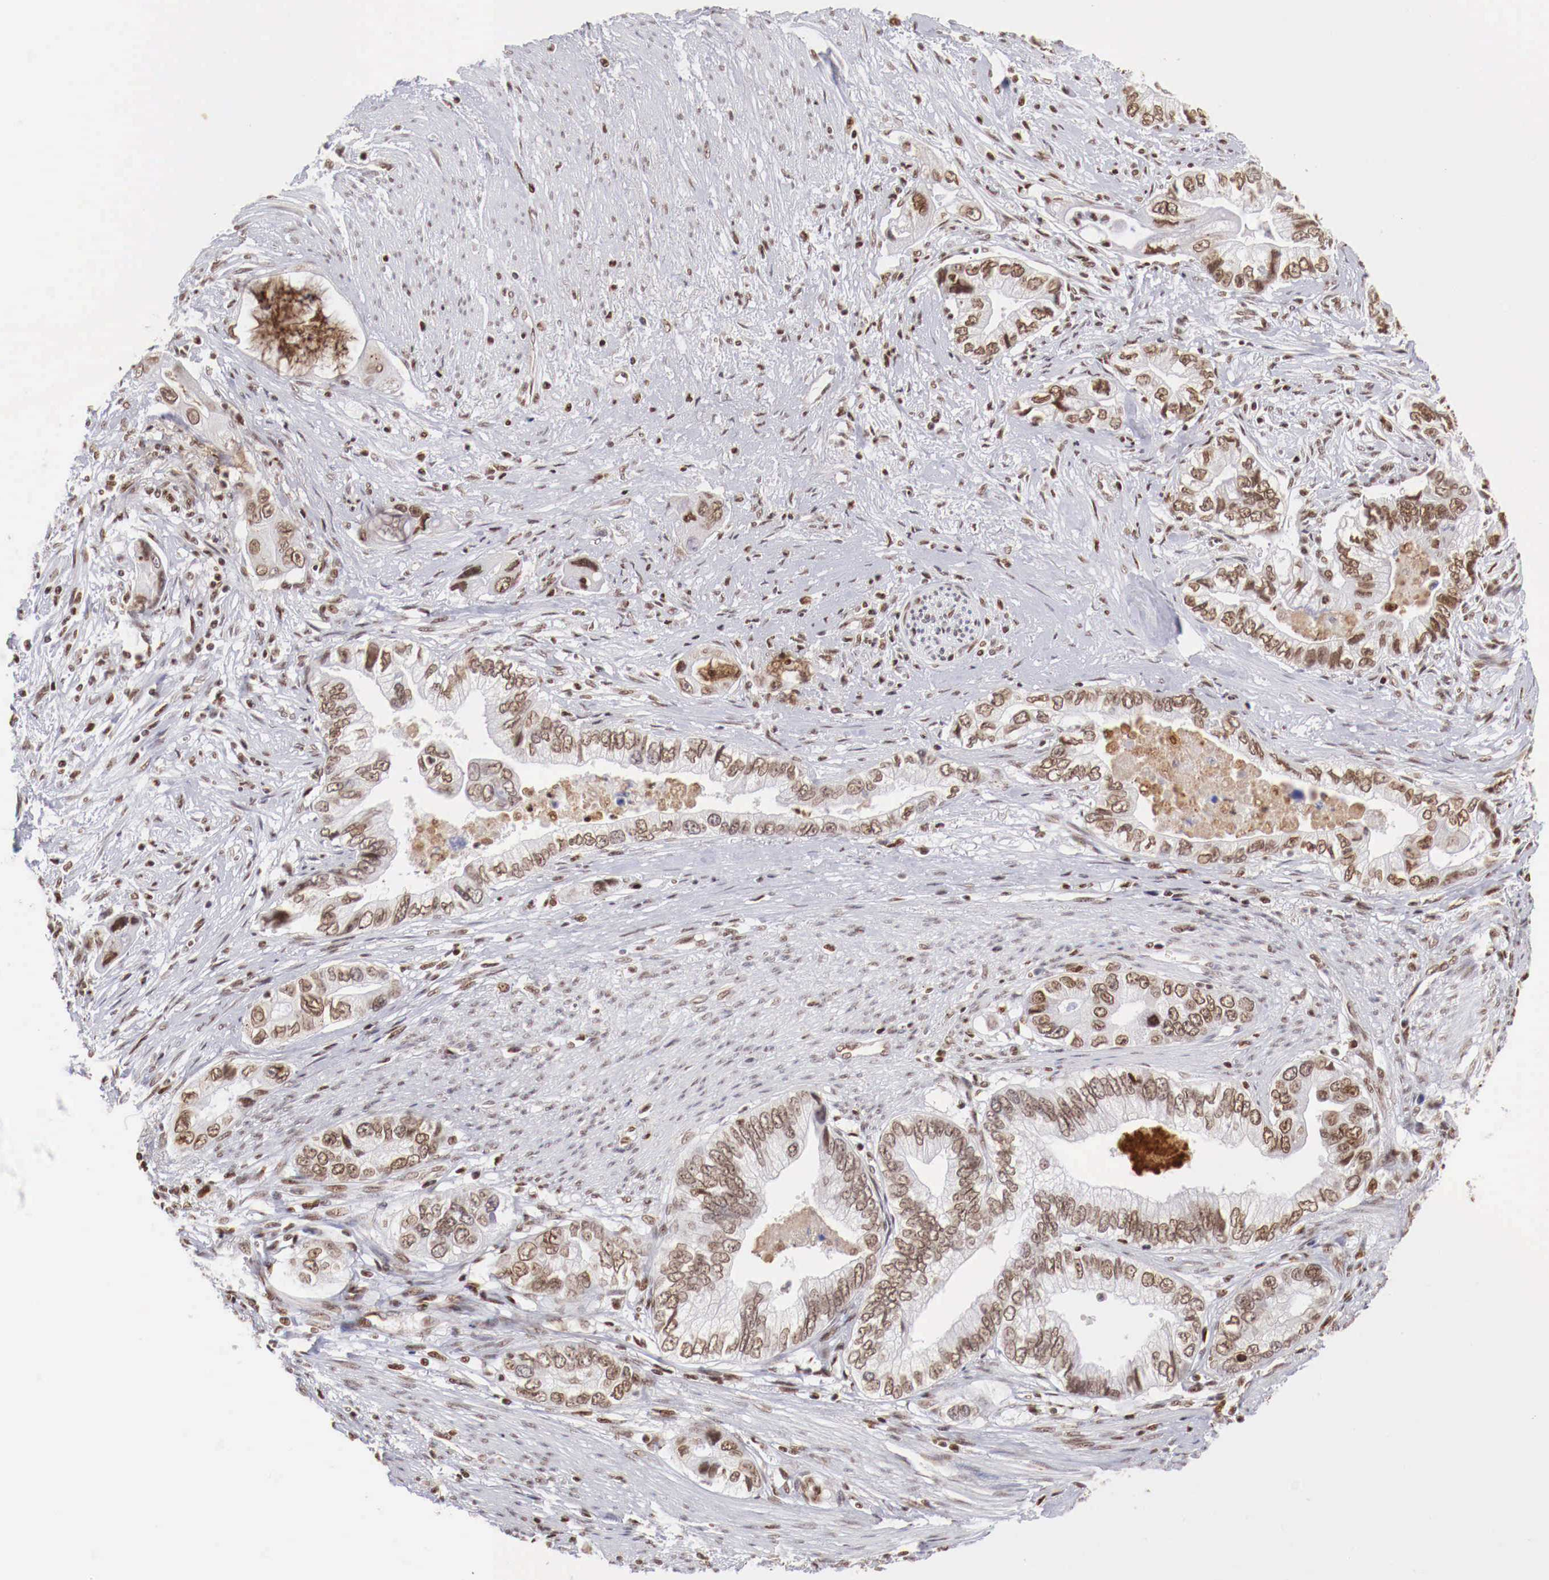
{"staining": {"intensity": "moderate", "quantity": ">75%", "location": "nuclear"}, "tissue": "pancreatic cancer", "cell_type": "Tumor cells", "image_type": "cancer", "snomed": [{"axis": "morphology", "description": "Adenocarcinoma, NOS"}, {"axis": "topography", "description": "Pancreas"}, {"axis": "topography", "description": "Stomach, upper"}], "caption": "A micrograph of adenocarcinoma (pancreatic) stained for a protein displays moderate nuclear brown staining in tumor cells.", "gene": "MAX", "patient": {"sex": "male", "age": 77}}